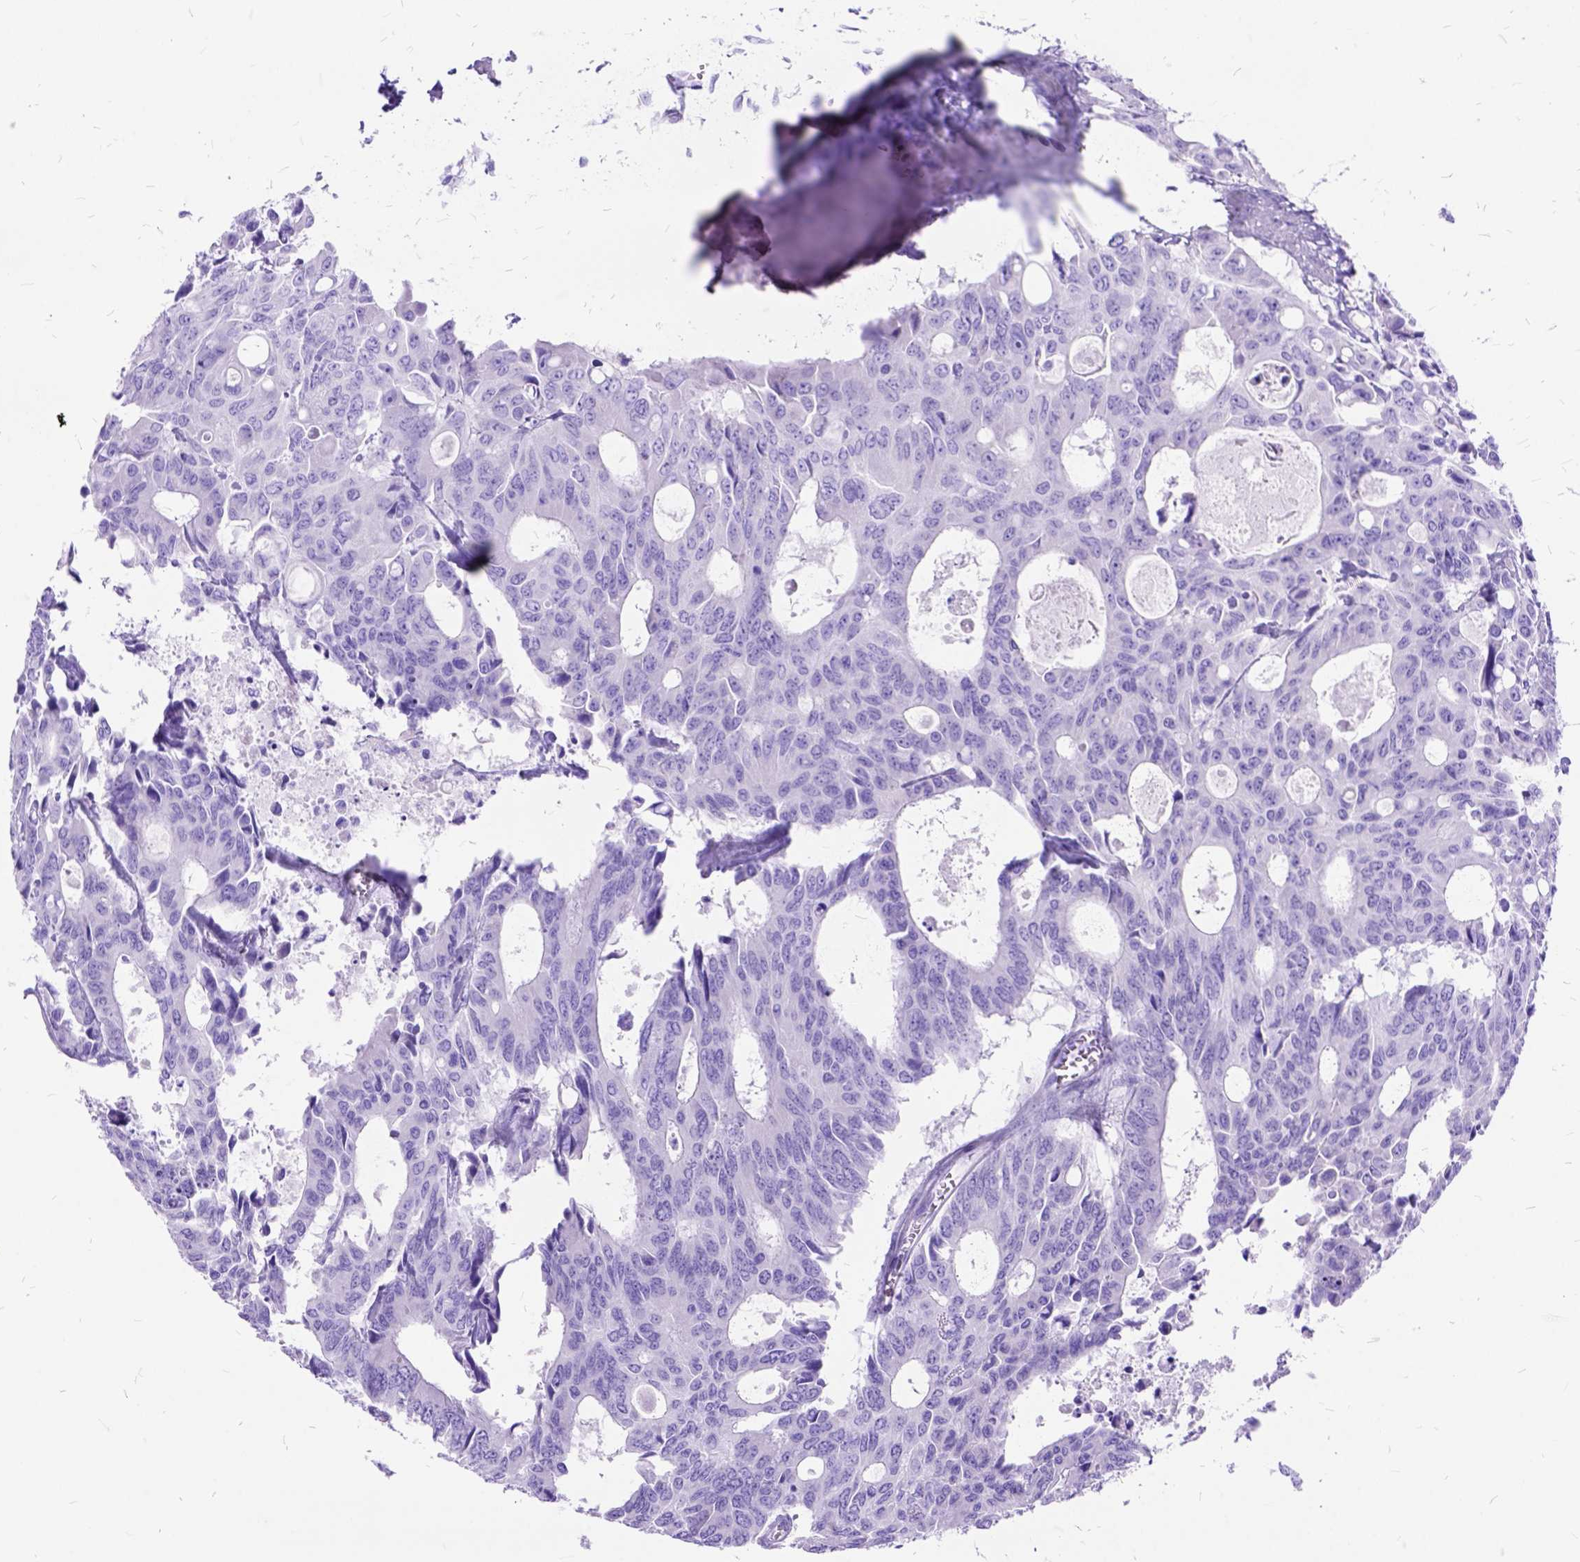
{"staining": {"intensity": "negative", "quantity": "none", "location": "none"}, "tissue": "colorectal cancer", "cell_type": "Tumor cells", "image_type": "cancer", "snomed": [{"axis": "morphology", "description": "Adenocarcinoma, NOS"}, {"axis": "topography", "description": "Rectum"}], "caption": "This is an immunohistochemistry (IHC) image of colorectal adenocarcinoma. There is no staining in tumor cells.", "gene": "DNAH2", "patient": {"sex": "male", "age": 76}}